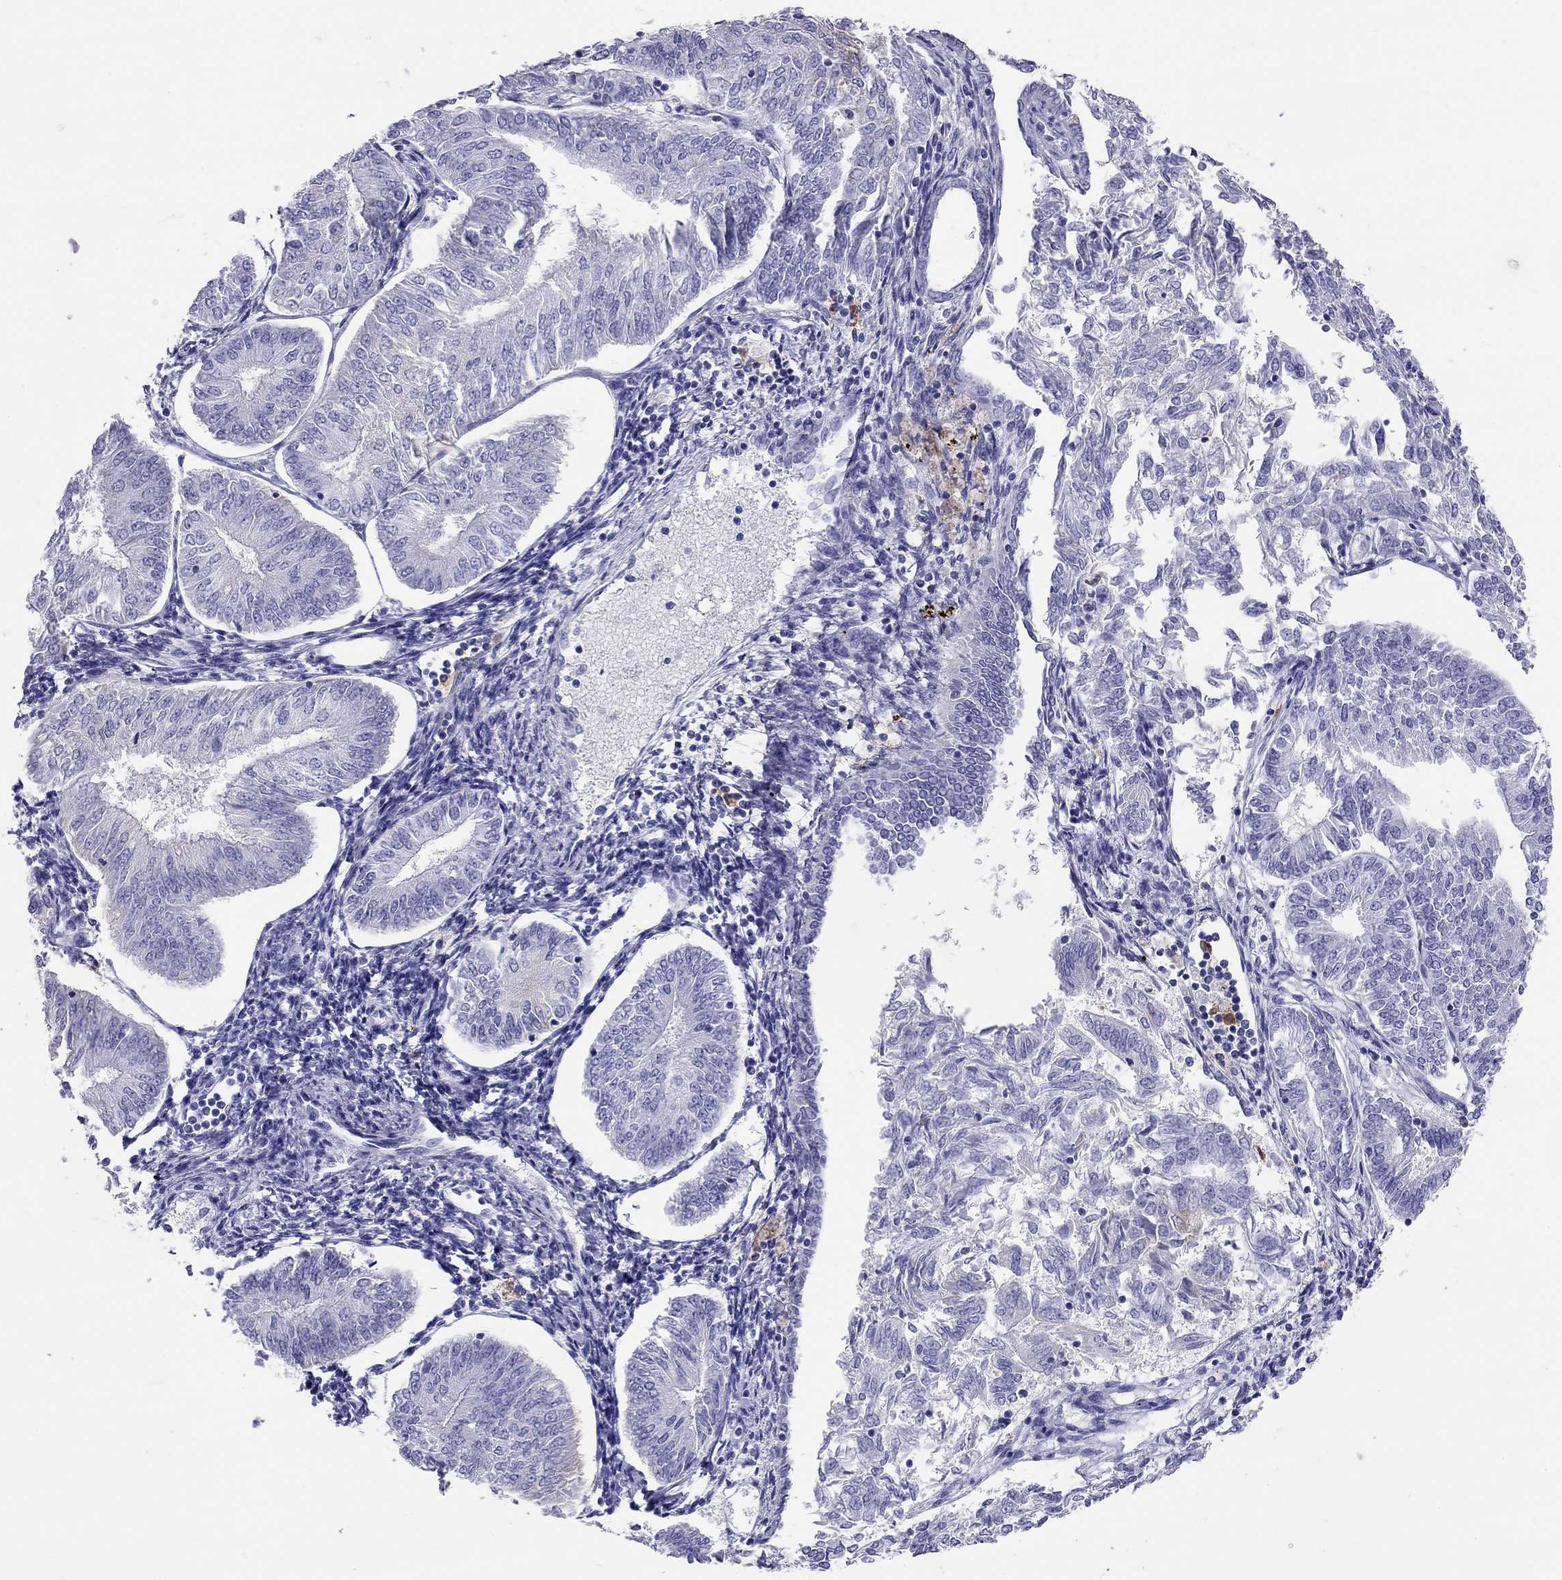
{"staining": {"intensity": "negative", "quantity": "none", "location": "none"}, "tissue": "endometrial cancer", "cell_type": "Tumor cells", "image_type": "cancer", "snomed": [{"axis": "morphology", "description": "Adenocarcinoma, NOS"}, {"axis": "topography", "description": "Endometrium"}], "caption": "Immunohistochemical staining of endometrial cancer (adenocarcinoma) displays no significant positivity in tumor cells.", "gene": "HLA-DQB2", "patient": {"sex": "female", "age": 58}}